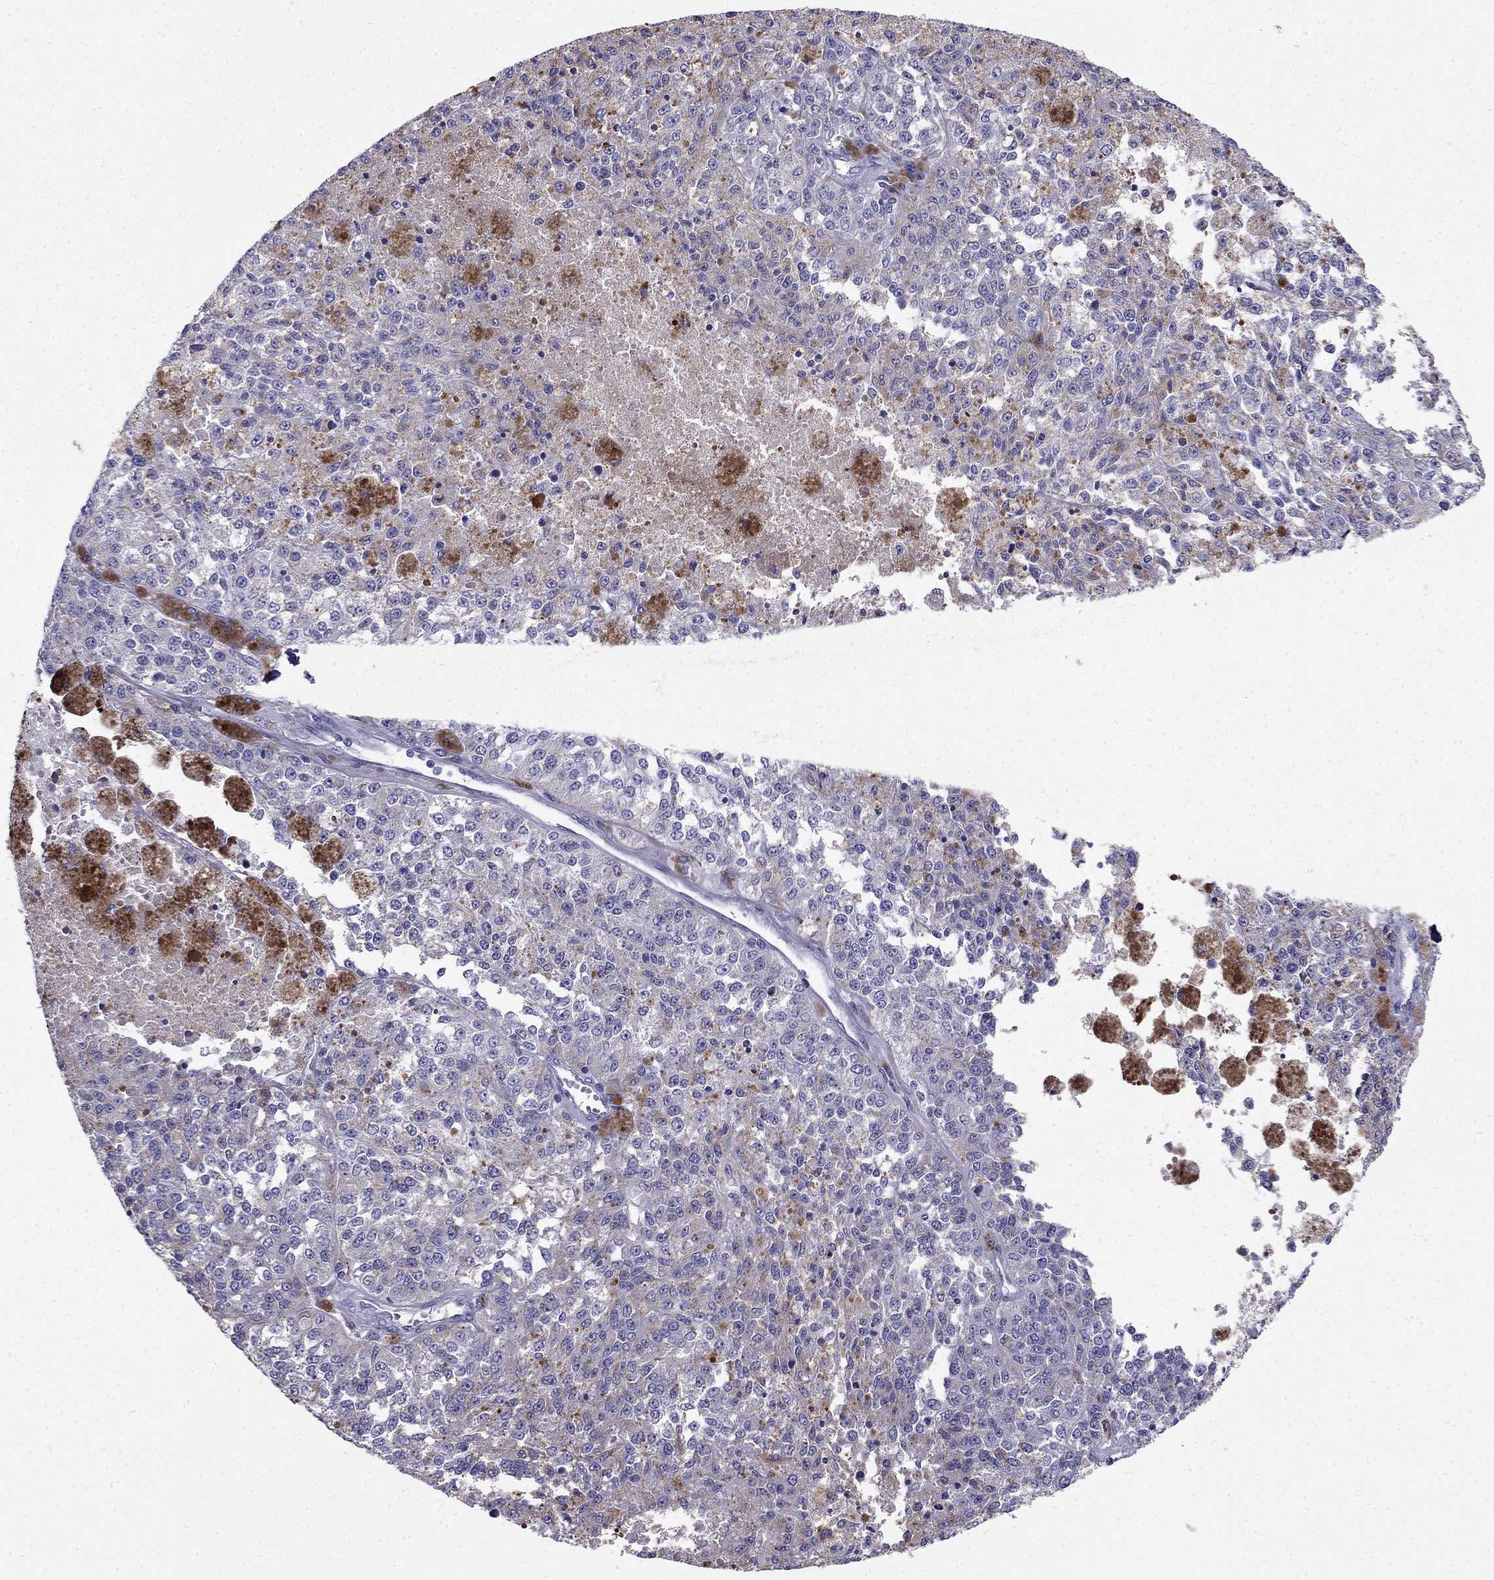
{"staining": {"intensity": "negative", "quantity": "none", "location": "none"}, "tissue": "melanoma", "cell_type": "Tumor cells", "image_type": "cancer", "snomed": [{"axis": "morphology", "description": "Malignant melanoma, Metastatic site"}, {"axis": "topography", "description": "Lymph node"}], "caption": "Tumor cells are negative for protein expression in human melanoma.", "gene": "PTH", "patient": {"sex": "female", "age": 64}}